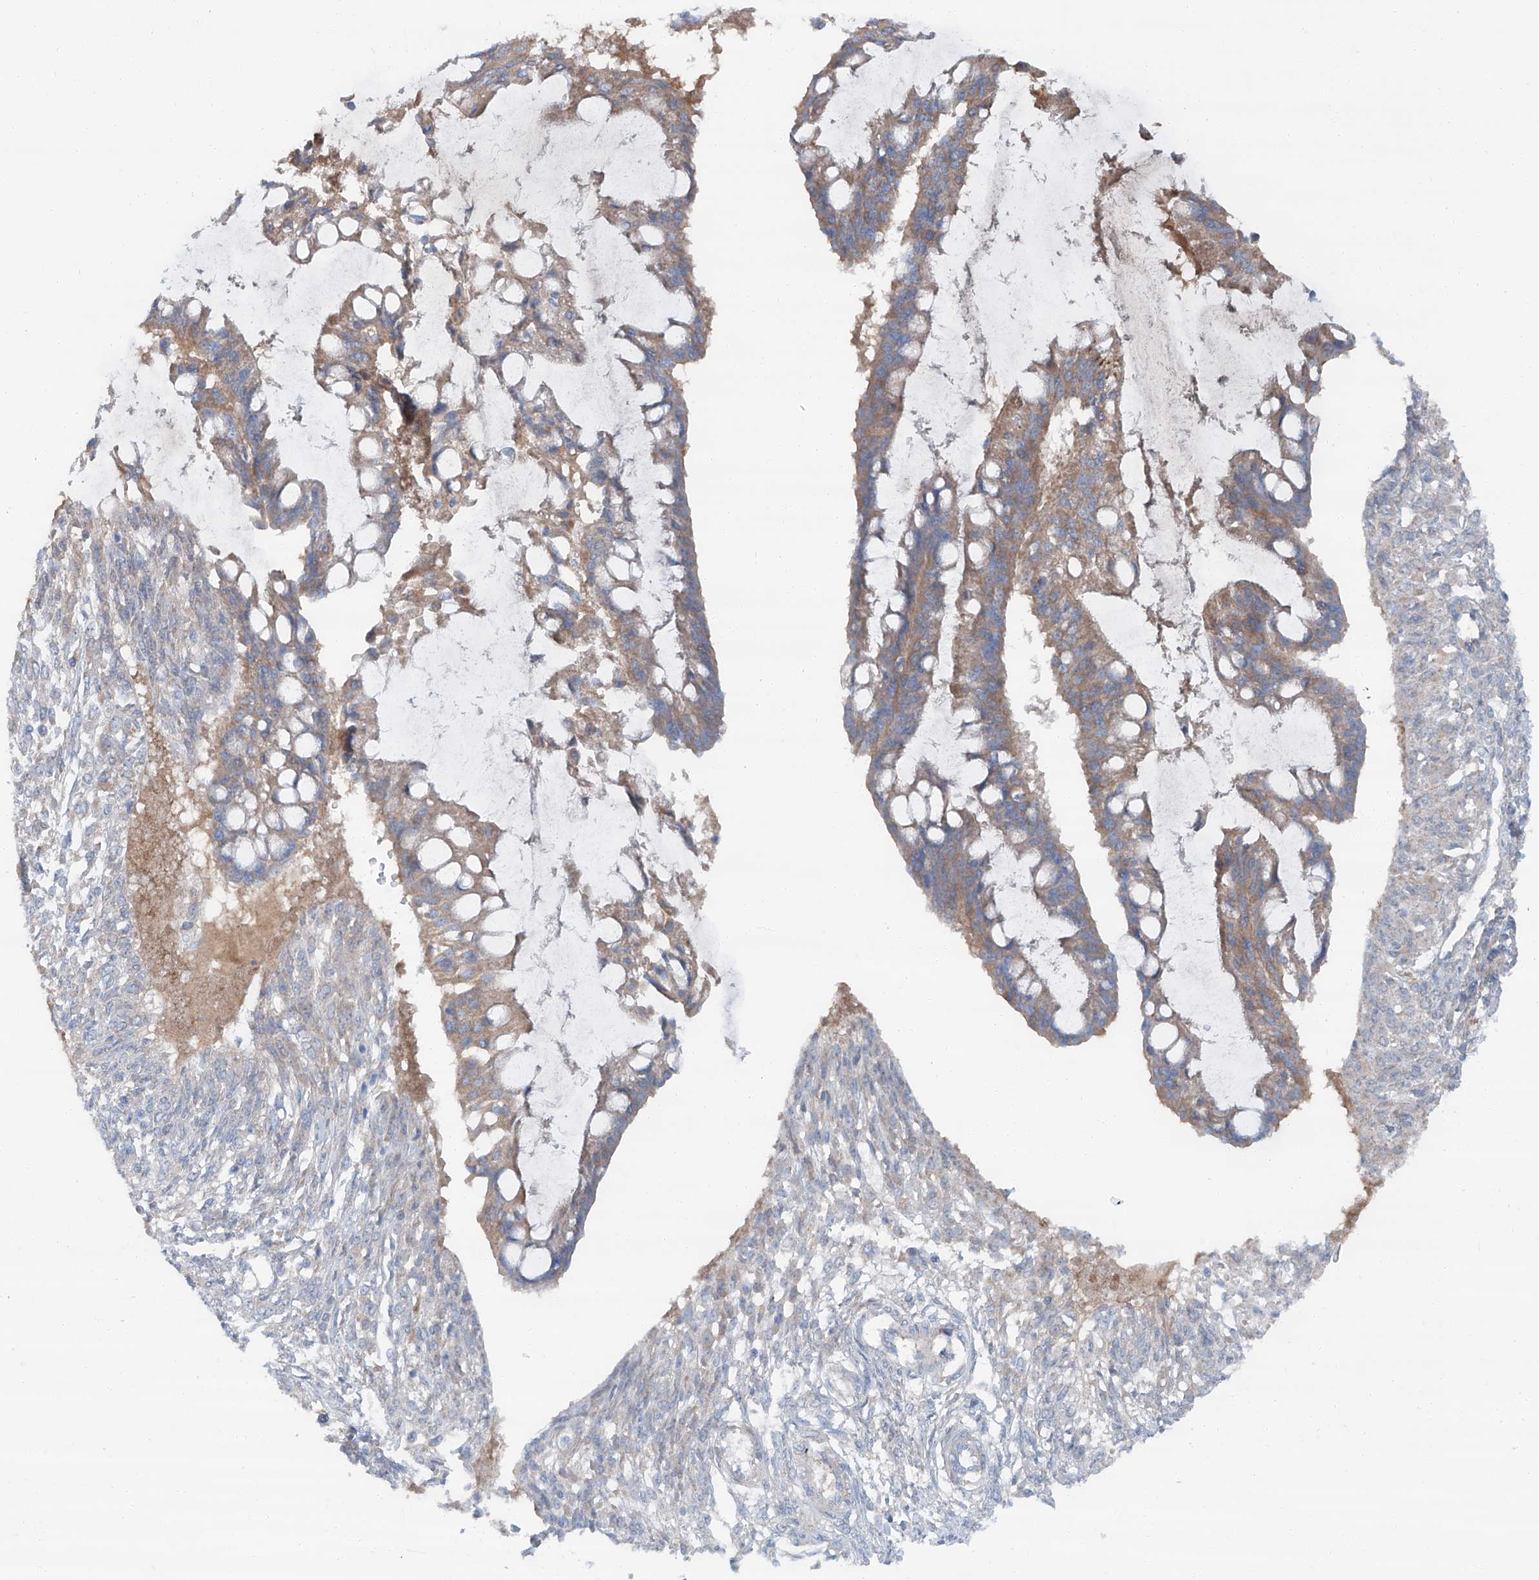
{"staining": {"intensity": "weak", "quantity": ">75%", "location": "cytoplasmic/membranous"}, "tissue": "ovarian cancer", "cell_type": "Tumor cells", "image_type": "cancer", "snomed": [{"axis": "morphology", "description": "Cystadenocarcinoma, mucinous, NOS"}, {"axis": "topography", "description": "Ovary"}], "caption": "A micrograph of human mucinous cystadenocarcinoma (ovarian) stained for a protein exhibits weak cytoplasmic/membranous brown staining in tumor cells.", "gene": "SIX4", "patient": {"sex": "female", "age": 73}}